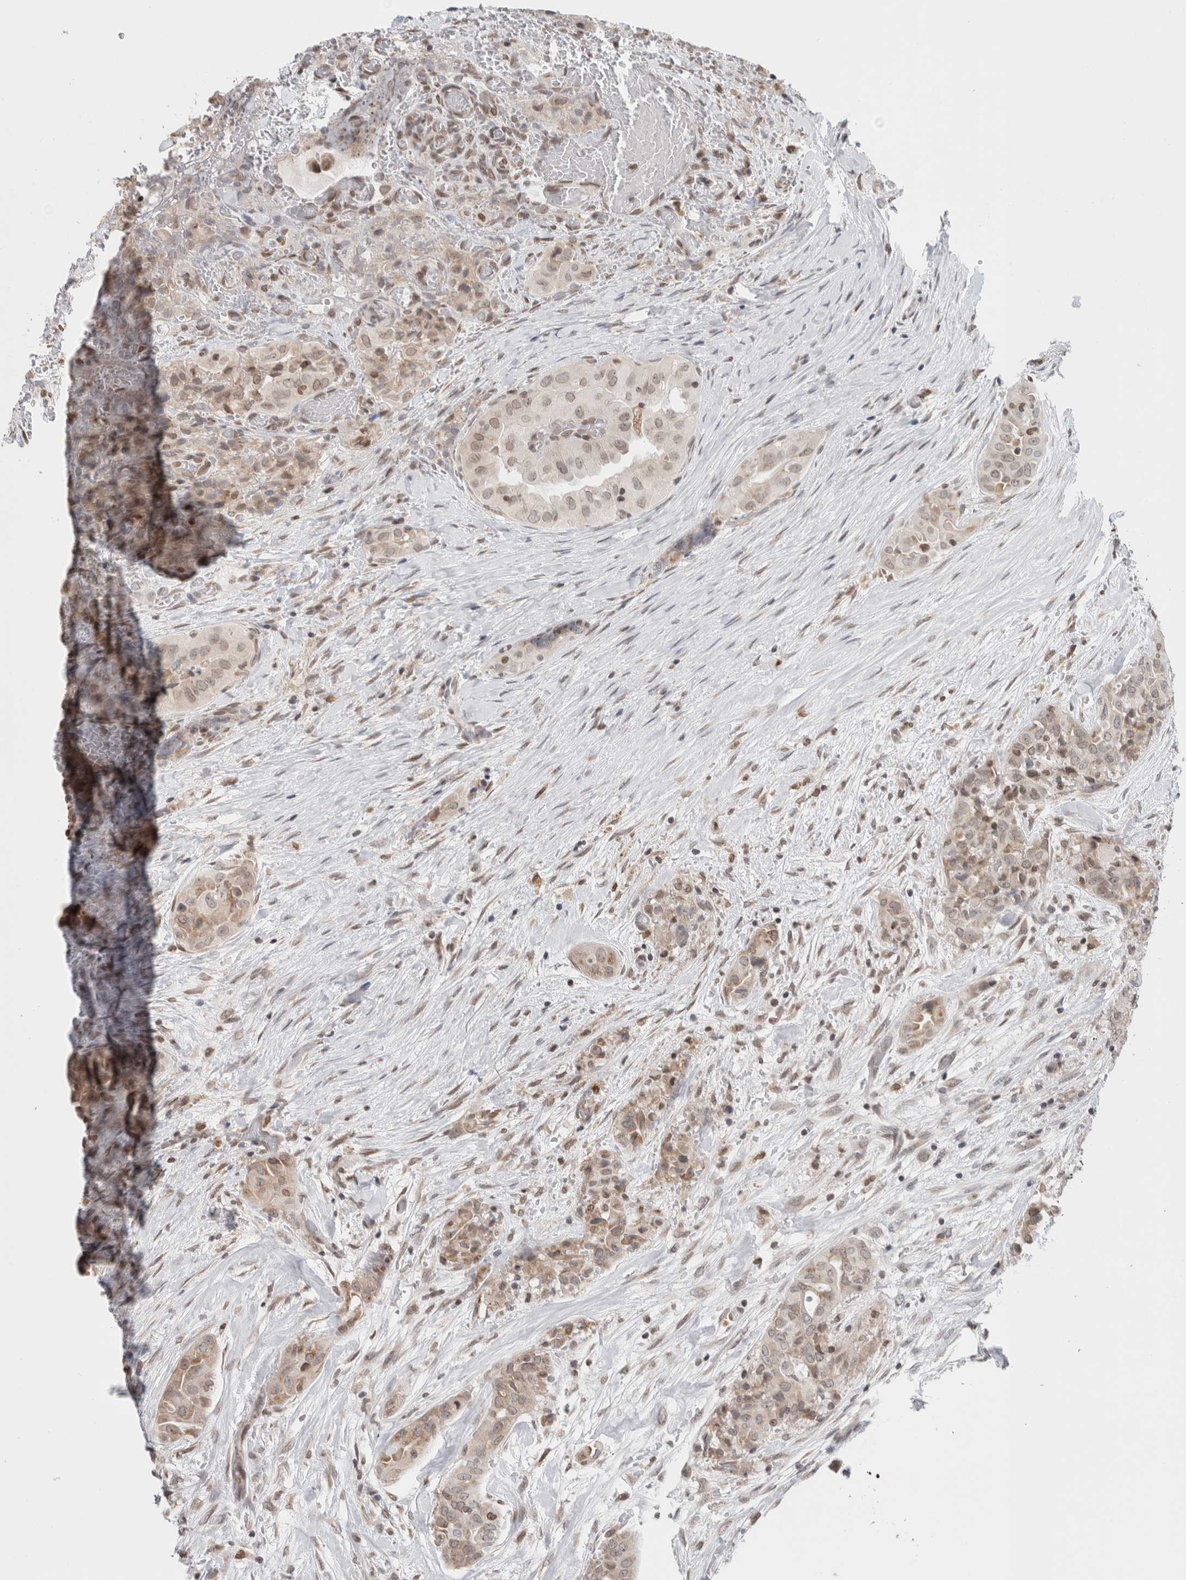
{"staining": {"intensity": "weak", "quantity": ">75%", "location": "cytoplasmic/membranous,nuclear"}, "tissue": "thyroid cancer", "cell_type": "Tumor cells", "image_type": "cancer", "snomed": [{"axis": "morphology", "description": "Papillary adenocarcinoma, NOS"}, {"axis": "topography", "description": "Thyroid gland"}], "caption": "Immunohistochemistry (IHC) (DAB) staining of human thyroid cancer (papillary adenocarcinoma) demonstrates weak cytoplasmic/membranous and nuclear protein staining in about >75% of tumor cells.", "gene": "RBMX2", "patient": {"sex": "female", "age": 59}}